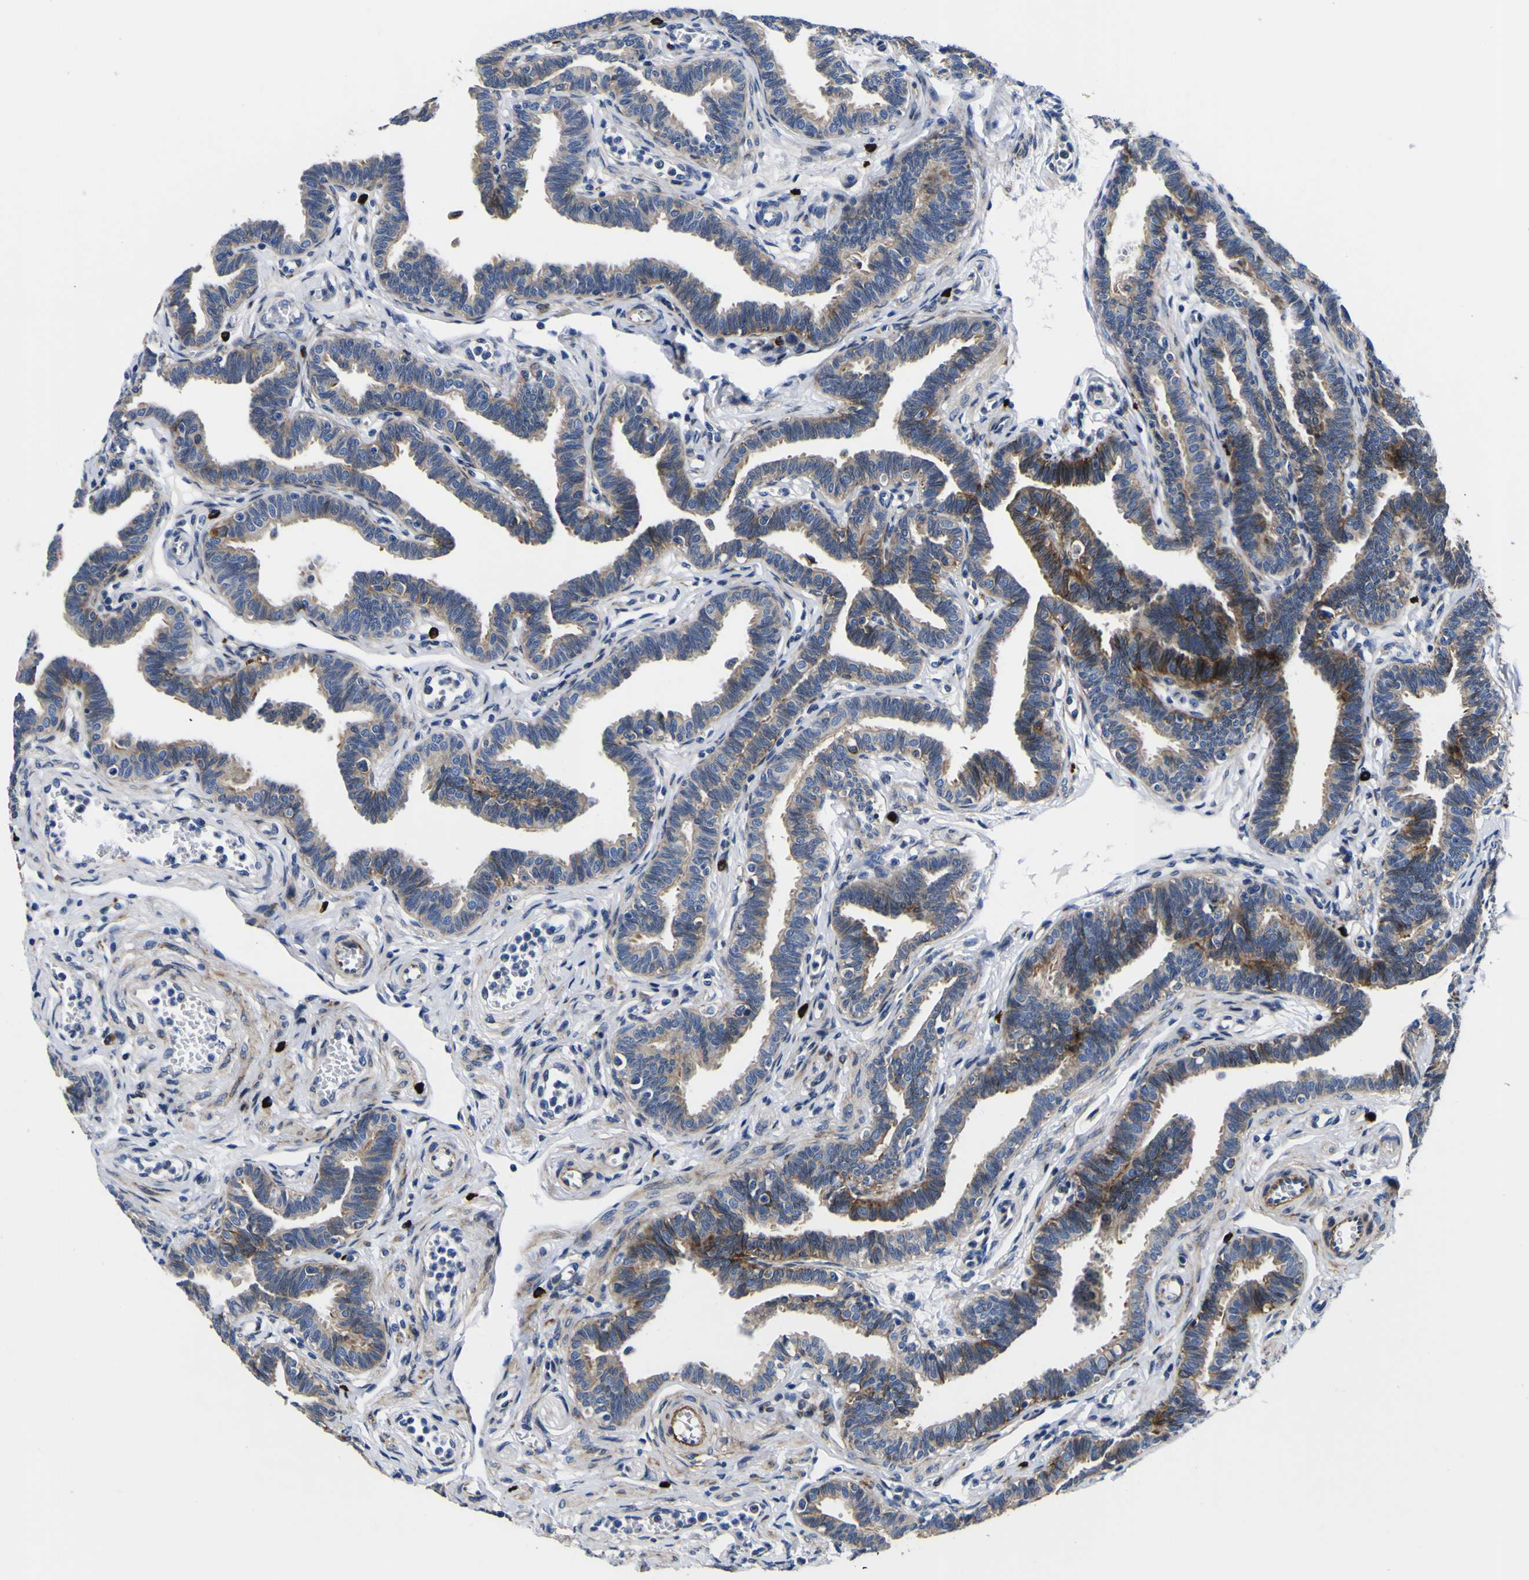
{"staining": {"intensity": "strong", "quantity": "25%-75%", "location": "cytoplasmic/membranous"}, "tissue": "fallopian tube", "cell_type": "Glandular cells", "image_type": "normal", "snomed": [{"axis": "morphology", "description": "Normal tissue, NOS"}, {"axis": "topography", "description": "Fallopian tube"}, {"axis": "topography", "description": "Ovary"}], "caption": "Strong cytoplasmic/membranous positivity is identified in about 25%-75% of glandular cells in normal fallopian tube. (brown staining indicates protein expression, while blue staining denotes nuclei).", "gene": "SCD", "patient": {"sex": "female", "age": 23}}